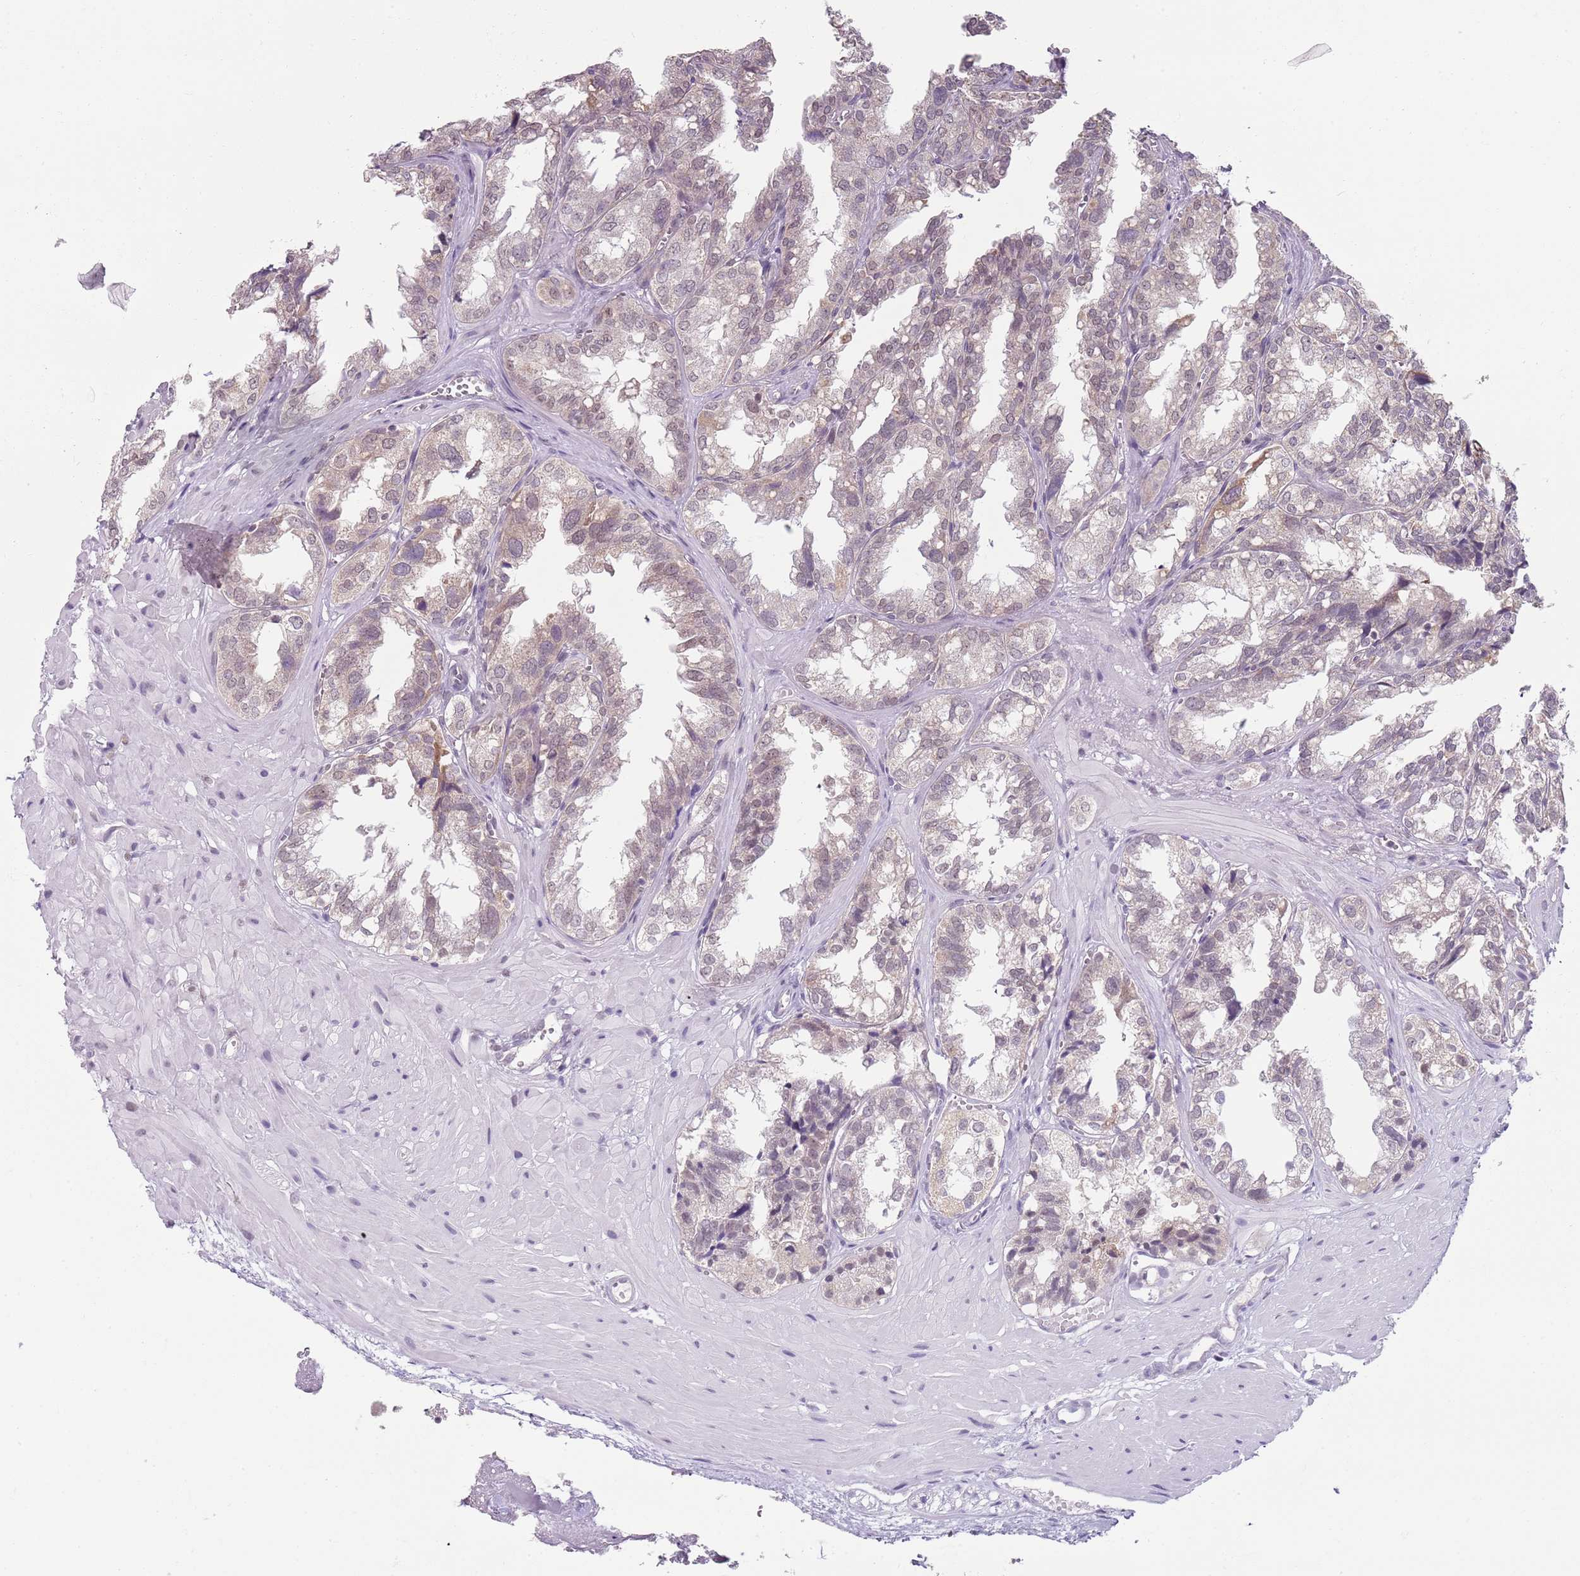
{"staining": {"intensity": "moderate", "quantity": "25%-75%", "location": "nuclear"}, "tissue": "seminal vesicle", "cell_type": "Glandular cells", "image_type": "normal", "snomed": [{"axis": "morphology", "description": "Normal tissue, NOS"}, {"axis": "topography", "description": "Prostate"}, {"axis": "topography", "description": "Seminal veicle"}], "caption": "Glandular cells show moderate nuclear positivity in about 25%-75% of cells in unremarkable seminal vesicle.", "gene": "SMARCAL1", "patient": {"sex": "male", "age": 51}}